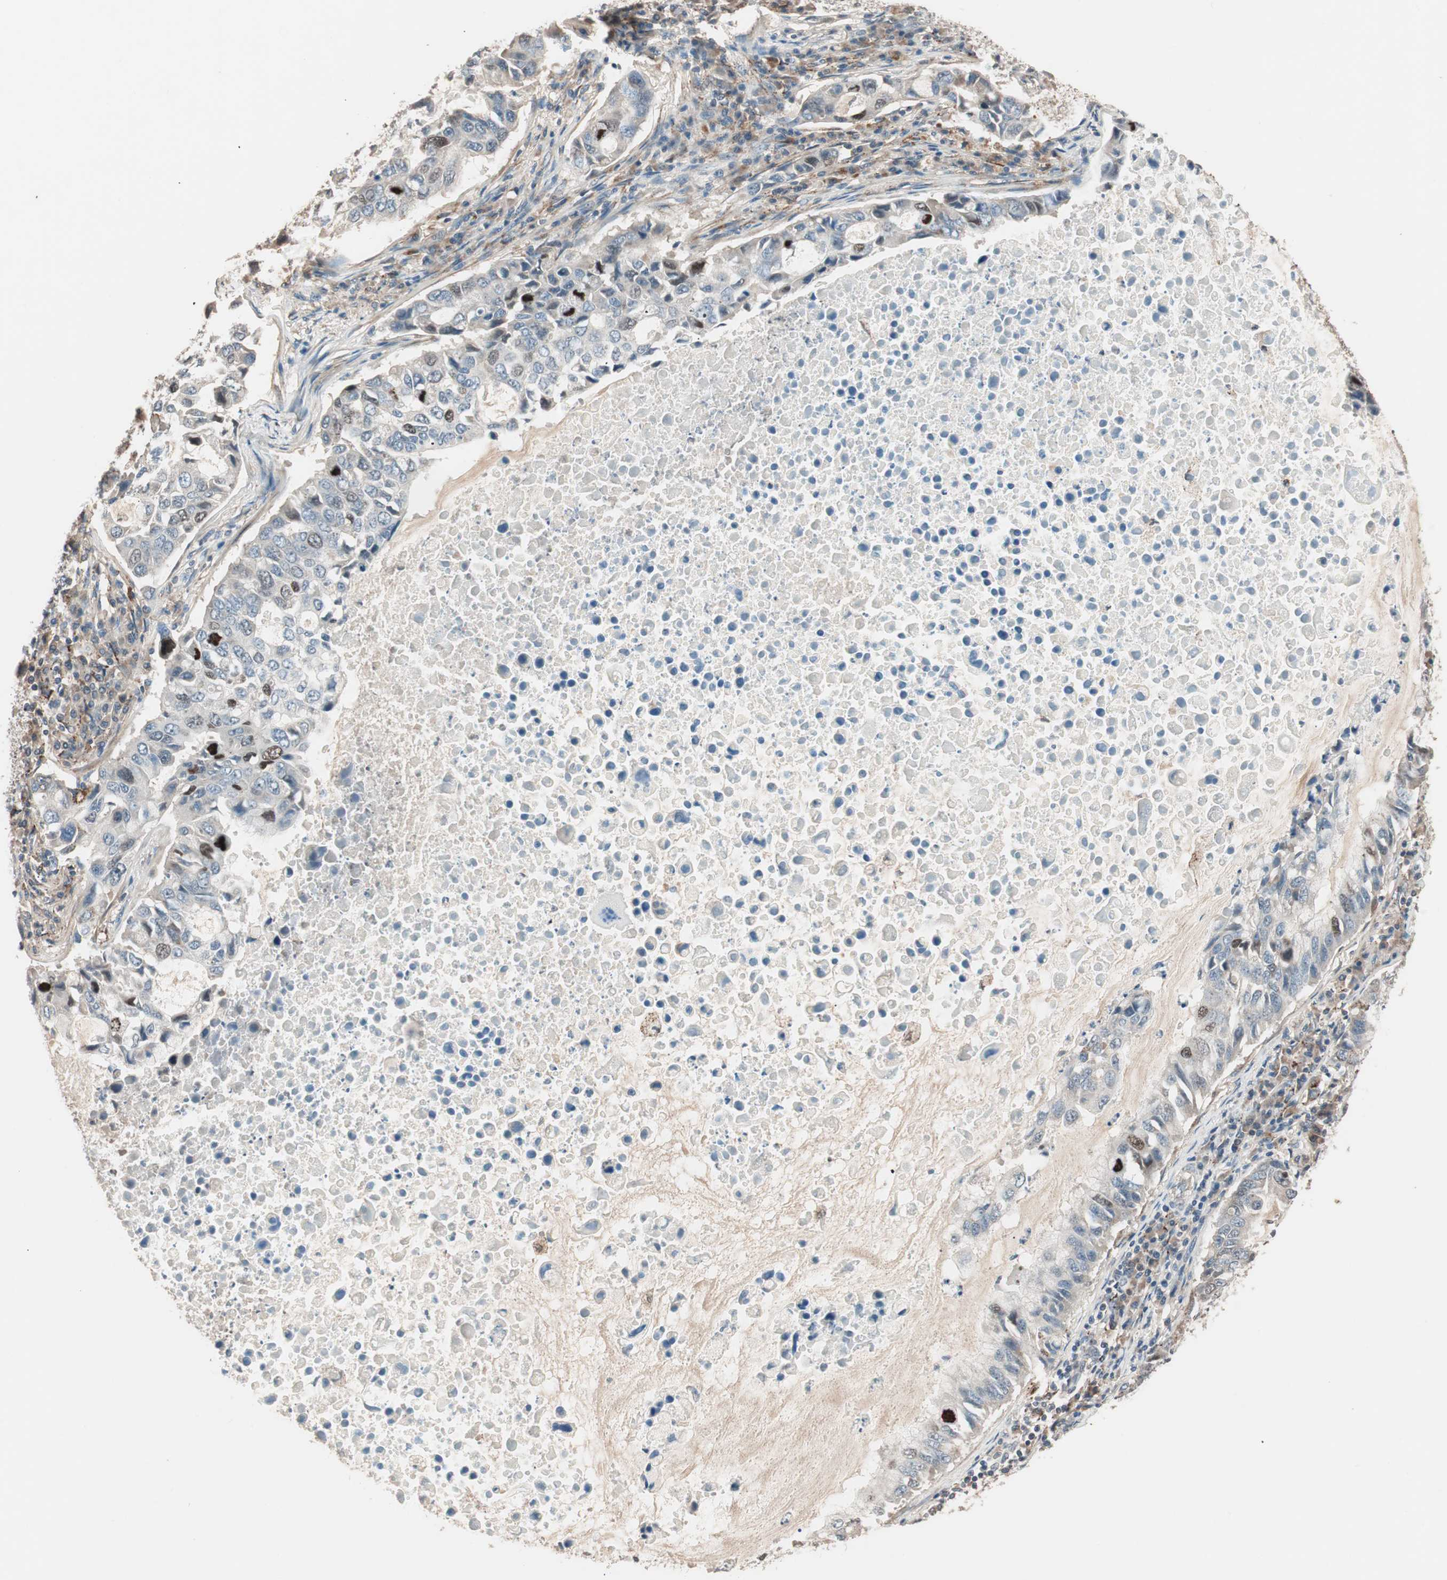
{"staining": {"intensity": "weak", "quantity": "25%-75%", "location": "cytoplasmic/membranous,nuclear"}, "tissue": "lung cancer", "cell_type": "Tumor cells", "image_type": "cancer", "snomed": [{"axis": "morphology", "description": "Adenocarcinoma, NOS"}, {"axis": "topography", "description": "Lung"}], "caption": "High-power microscopy captured an immunohistochemistry photomicrograph of adenocarcinoma (lung), revealing weak cytoplasmic/membranous and nuclear expression in about 25%-75% of tumor cells.", "gene": "NFRKB", "patient": {"sex": "male", "age": 64}}